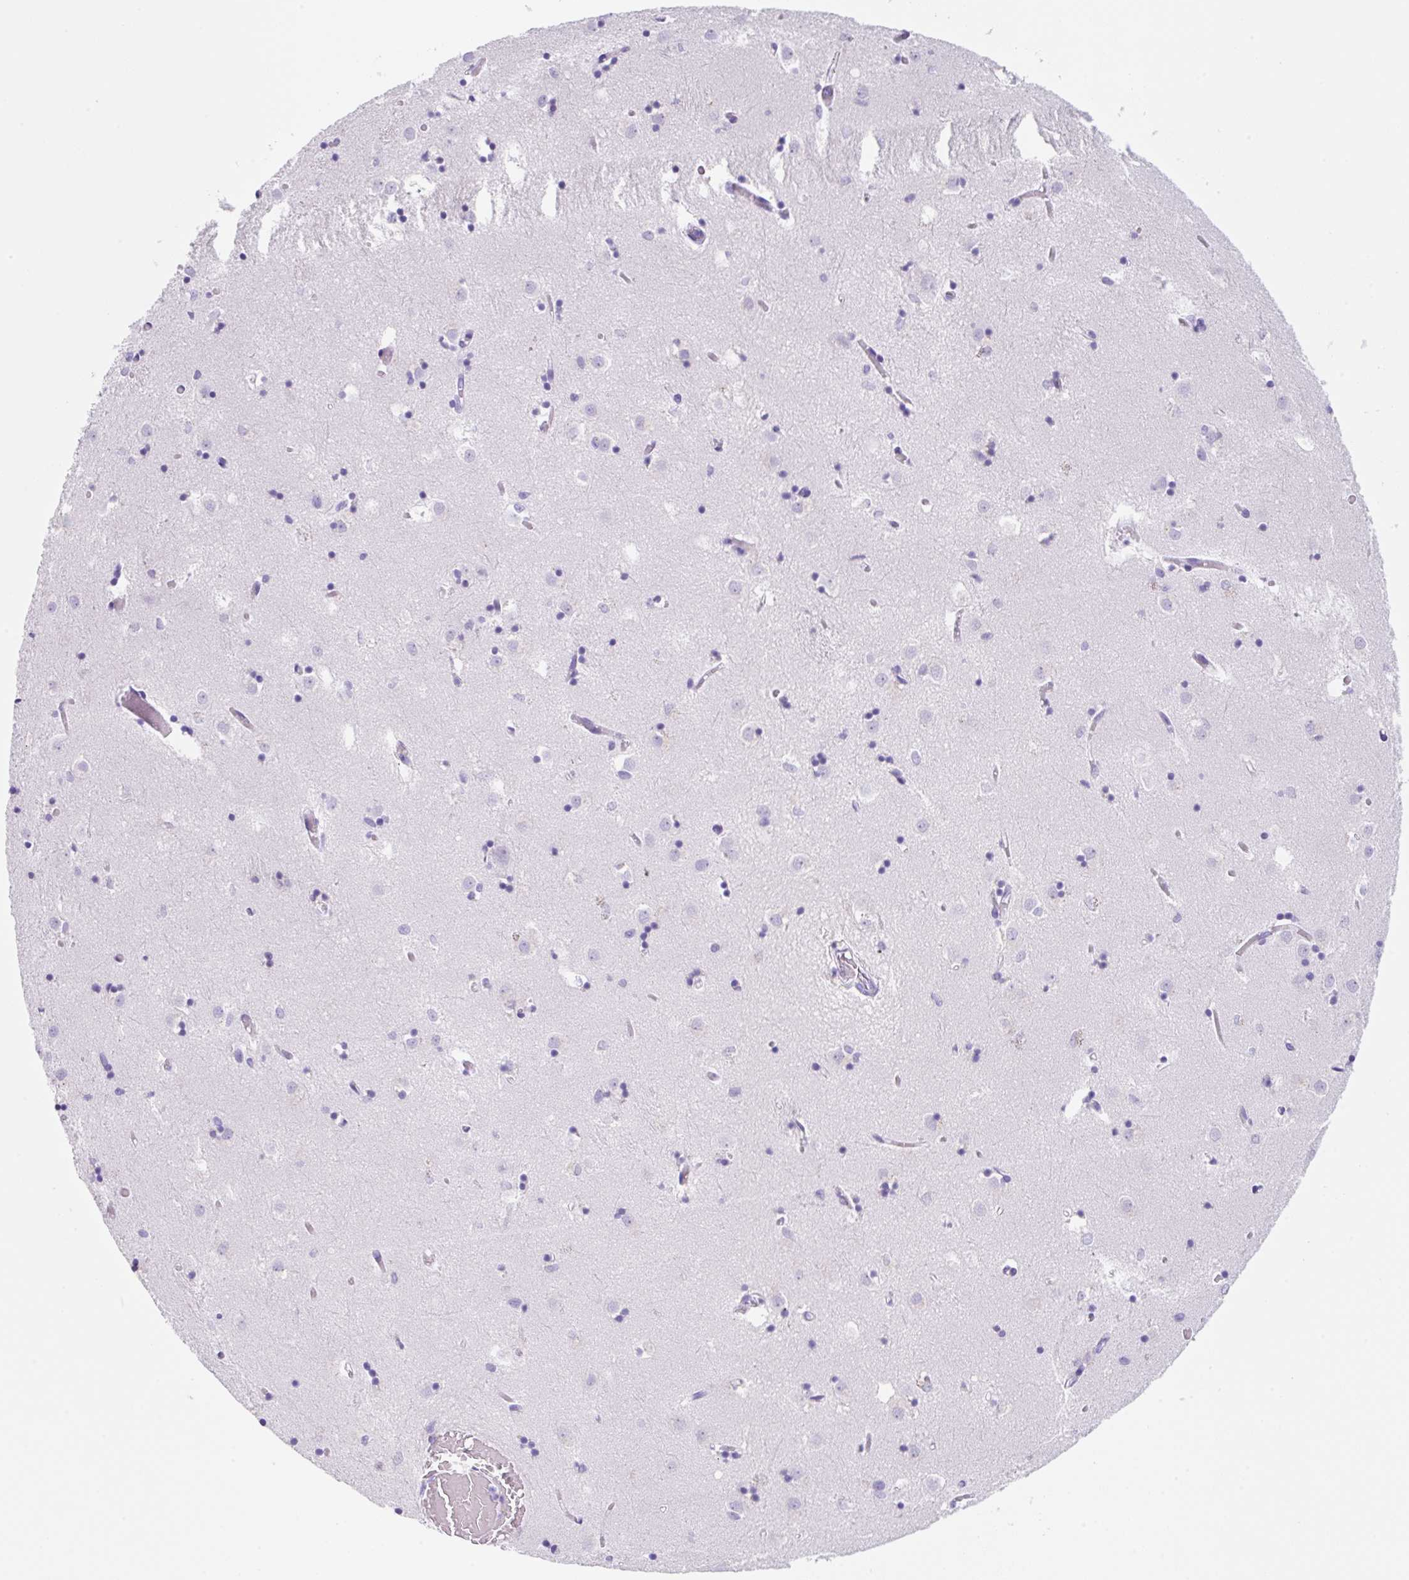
{"staining": {"intensity": "negative", "quantity": "none", "location": "none"}, "tissue": "caudate", "cell_type": "Glial cells", "image_type": "normal", "snomed": [{"axis": "morphology", "description": "Normal tissue, NOS"}, {"axis": "topography", "description": "Lateral ventricle wall"}], "caption": "IHC photomicrograph of normal caudate: human caudate stained with DAB exhibits no significant protein expression in glial cells. (Brightfield microscopy of DAB IHC at high magnification).", "gene": "KLK8", "patient": {"sex": "male", "age": 70}}